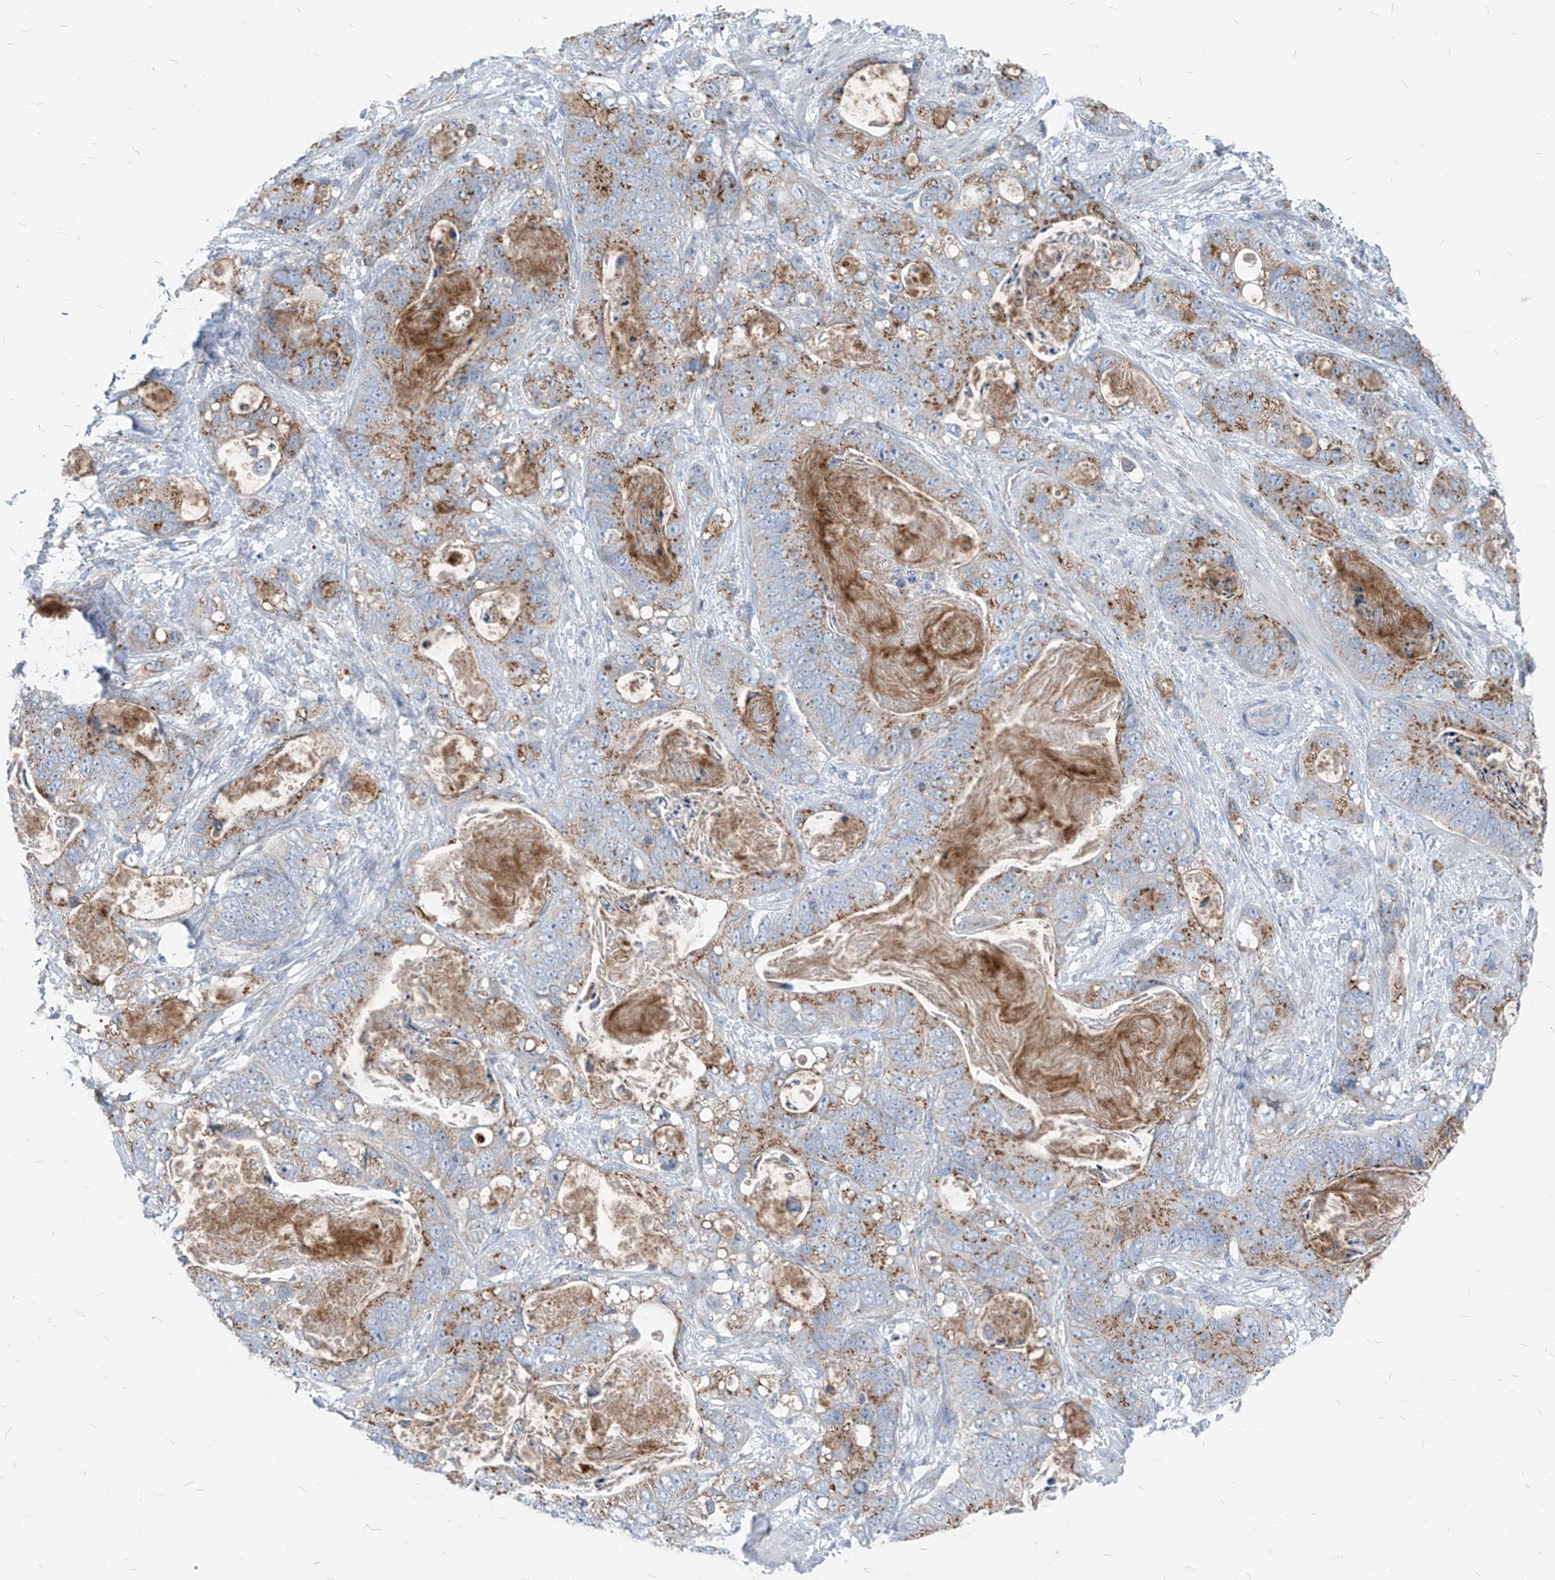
{"staining": {"intensity": "moderate", "quantity": "25%-75%", "location": "cytoplasmic/membranous"}, "tissue": "stomach cancer", "cell_type": "Tumor cells", "image_type": "cancer", "snomed": [{"axis": "morphology", "description": "Normal tissue, NOS"}, {"axis": "morphology", "description": "Adenocarcinoma, NOS"}, {"axis": "topography", "description": "Stomach"}], "caption": "Approximately 25%-75% of tumor cells in human stomach cancer (adenocarcinoma) show moderate cytoplasmic/membranous protein staining as visualized by brown immunohistochemical staining.", "gene": "CHMP2B", "patient": {"sex": "female", "age": 89}}